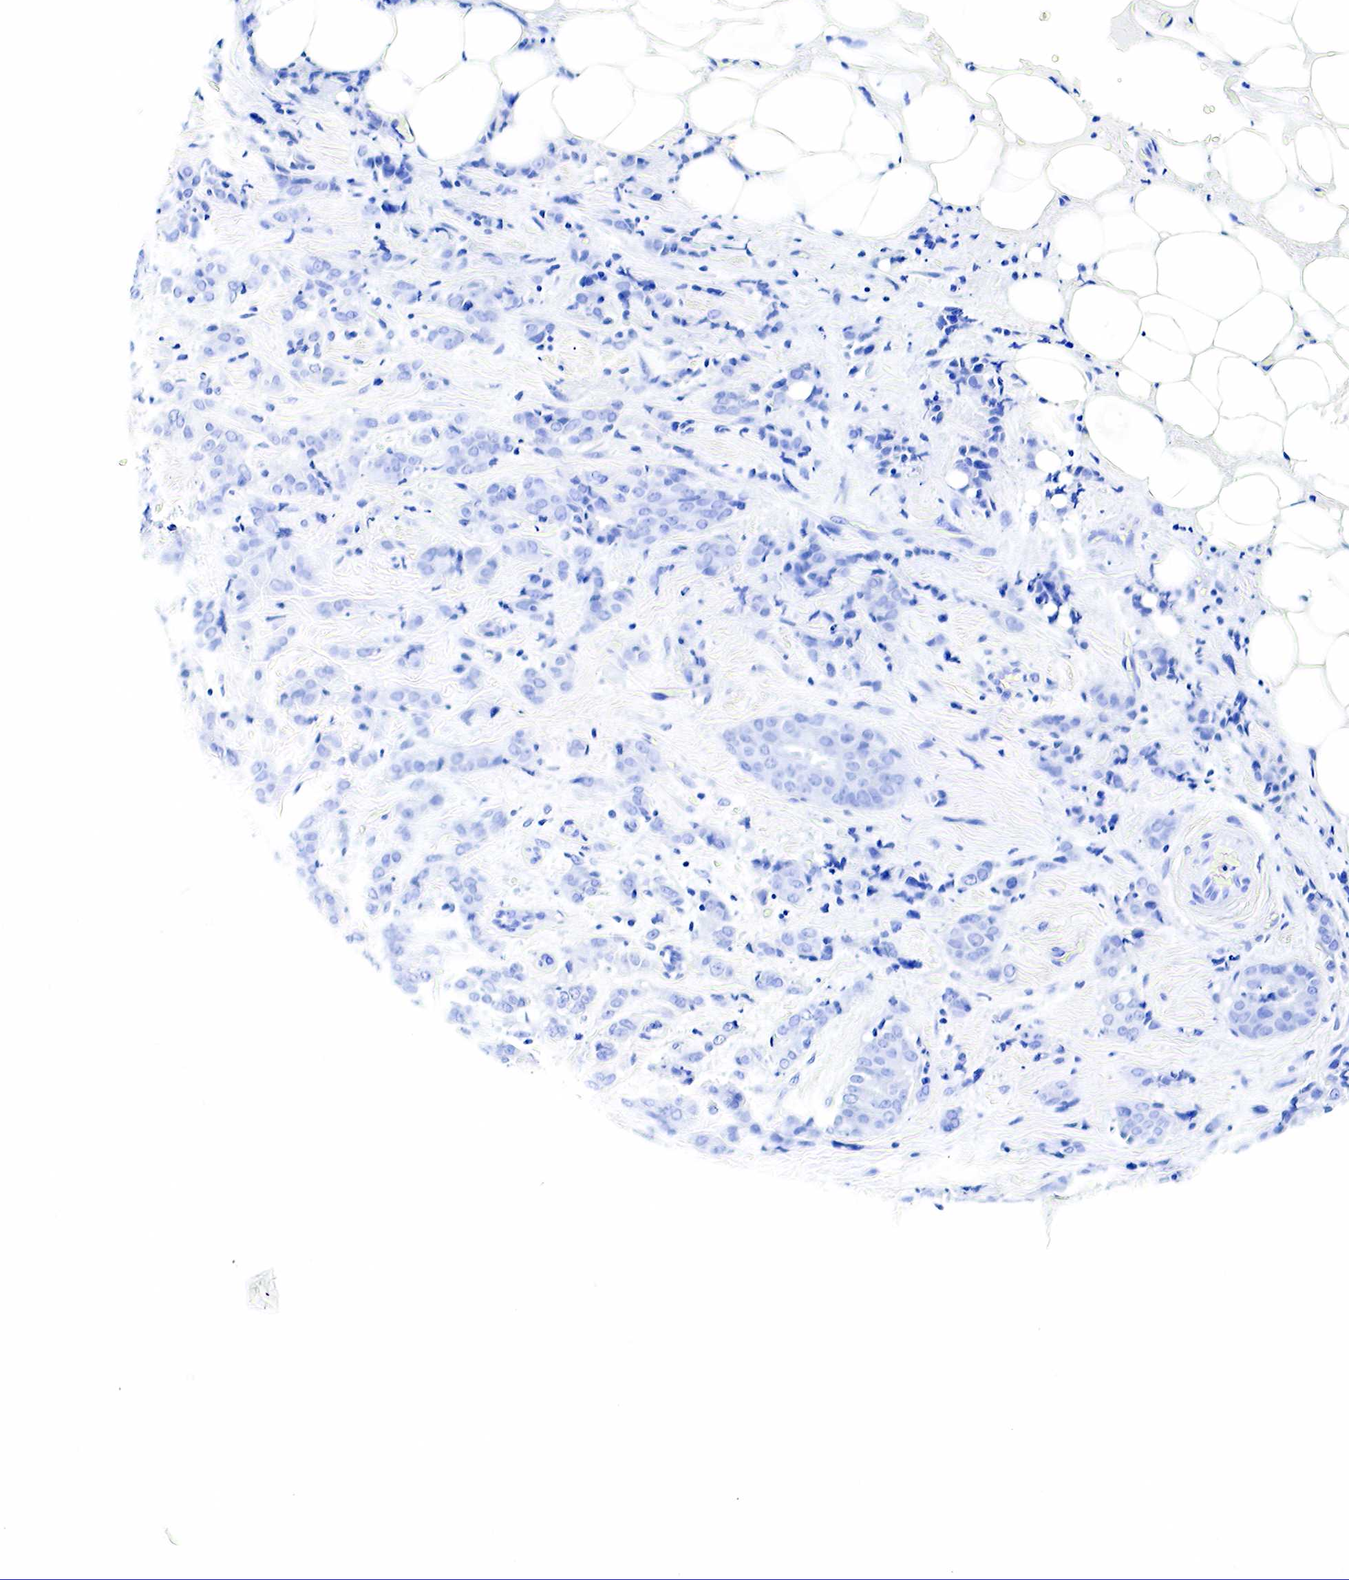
{"staining": {"intensity": "negative", "quantity": "none", "location": "none"}, "tissue": "breast cancer", "cell_type": "Tumor cells", "image_type": "cancer", "snomed": [{"axis": "morphology", "description": "Duct carcinoma"}, {"axis": "topography", "description": "Breast"}], "caption": "An IHC histopathology image of breast cancer is shown. There is no staining in tumor cells of breast cancer.", "gene": "GAST", "patient": {"sex": "female", "age": 53}}